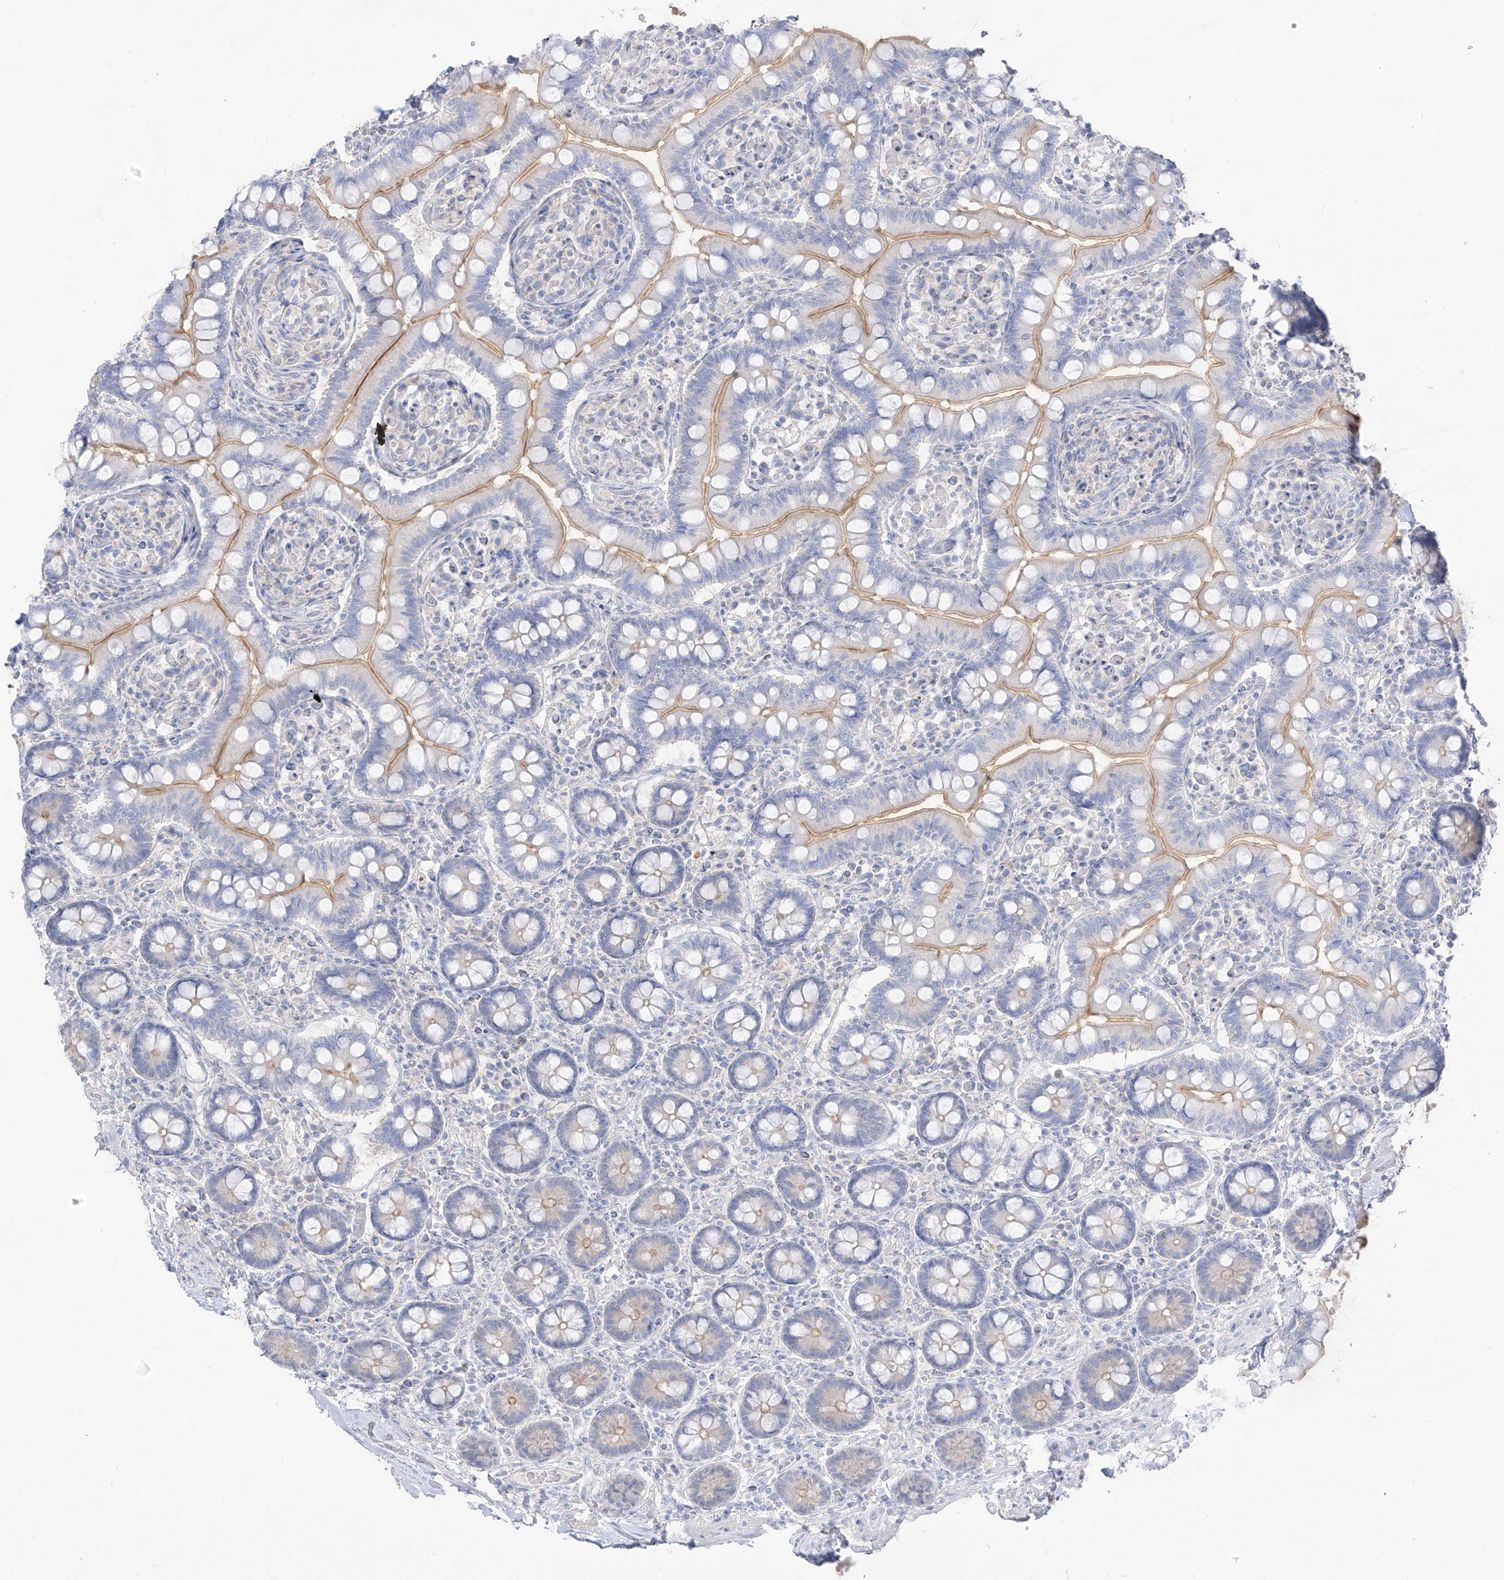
{"staining": {"intensity": "moderate", "quantity": "25%-75%", "location": "cytoplasmic/membranous"}, "tissue": "small intestine", "cell_type": "Glandular cells", "image_type": "normal", "snomed": [{"axis": "morphology", "description": "Normal tissue, NOS"}, {"axis": "topography", "description": "Small intestine"}], "caption": "High-power microscopy captured an immunohistochemistry (IHC) photomicrograph of benign small intestine, revealing moderate cytoplasmic/membranous expression in about 25%-75% of glandular cells. The staining was performed using DAB (3,3'-diaminobenzidine), with brown indicating positive protein expression. Nuclei are stained blue with hematoxylin.", "gene": "ARHGEF40", "patient": {"sex": "female", "age": 64}}